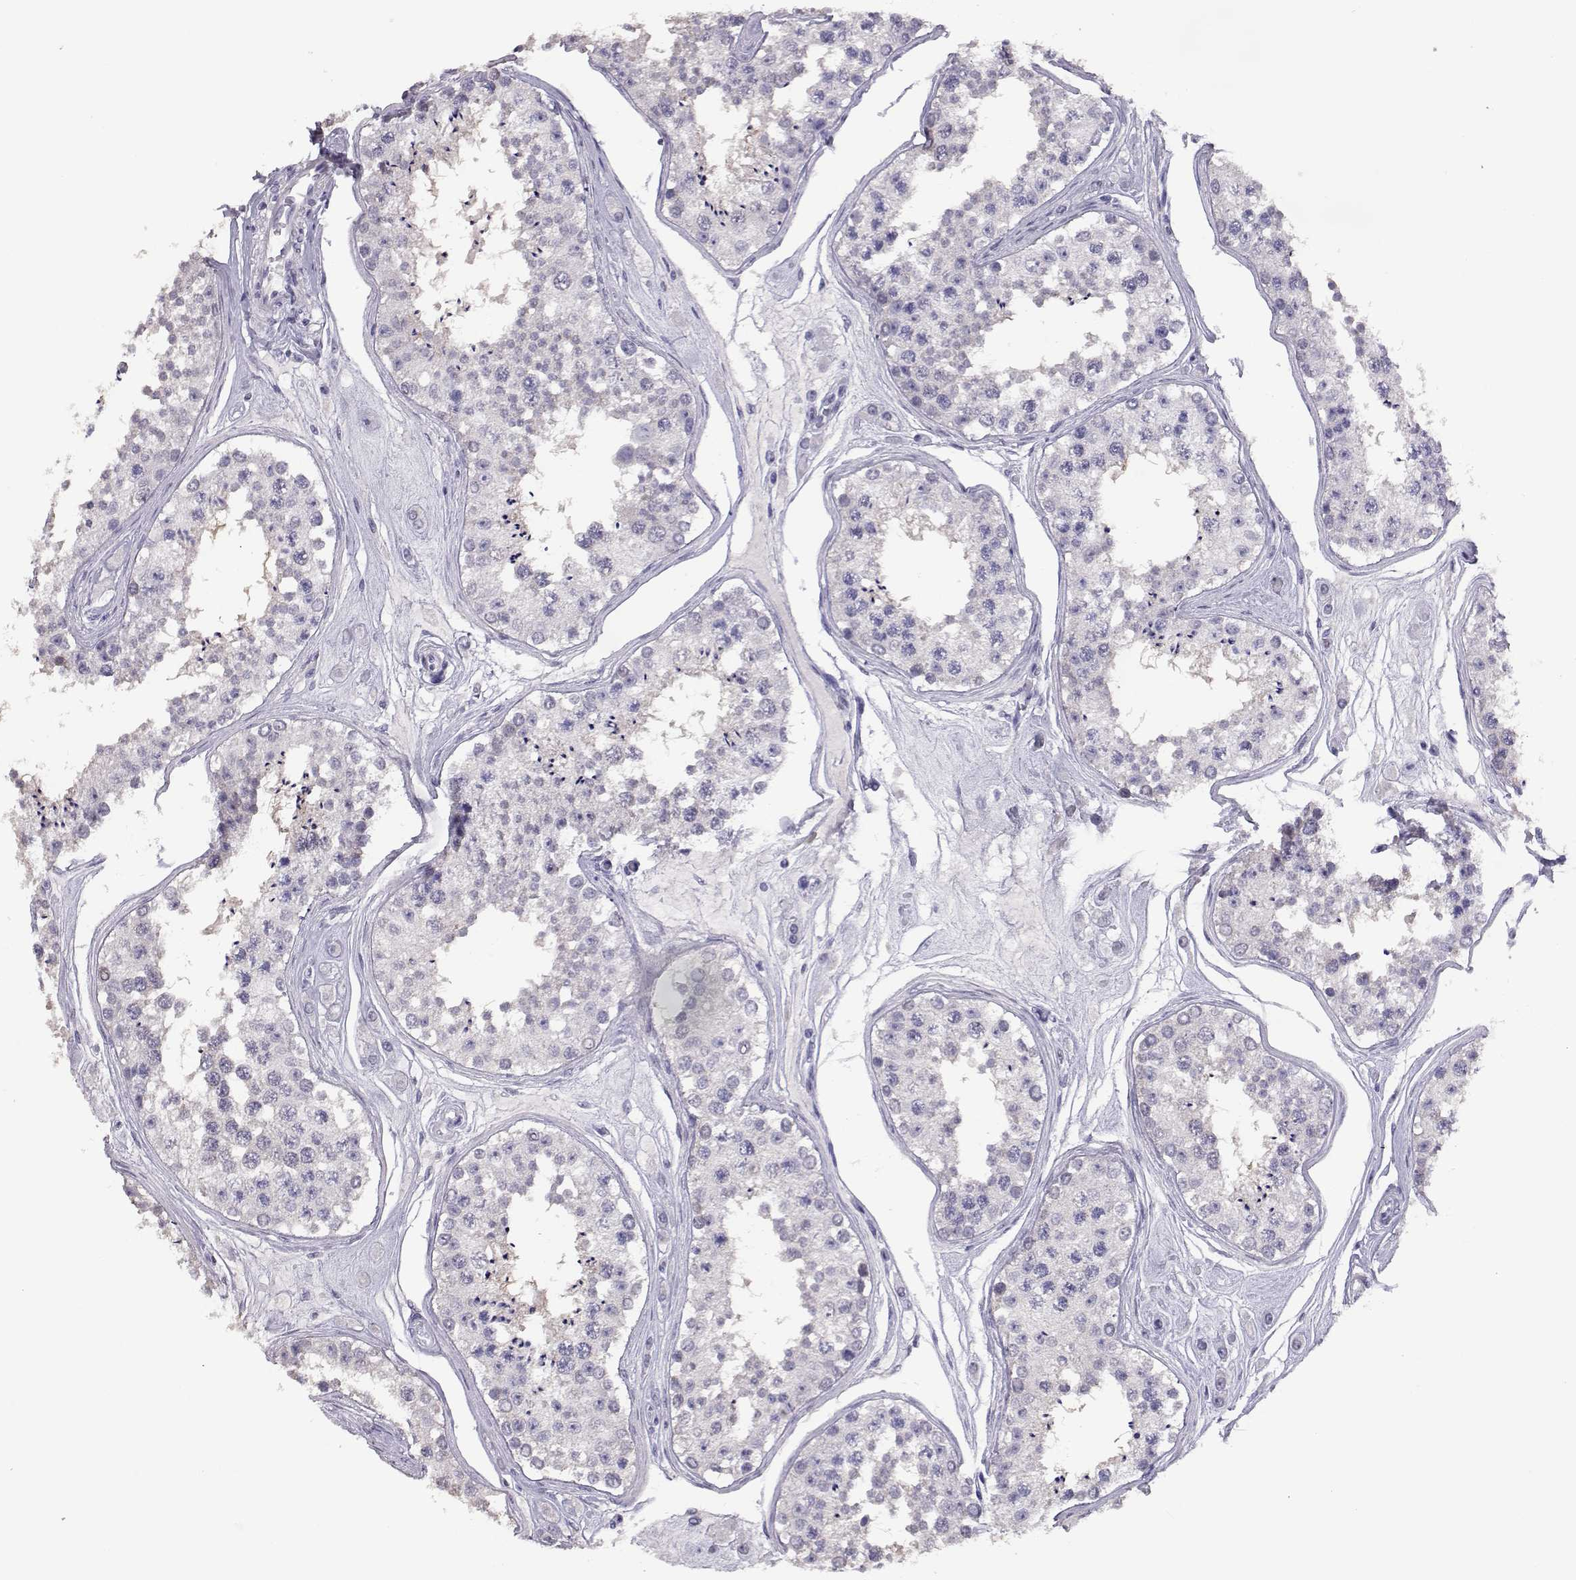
{"staining": {"intensity": "weak", "quantity": "<25%", "location": "cytoplasmic/membranous"}, "tissue": "testis", "cell_type": "Cells in seminiferous ducts", "image_type": "normal", "snomed": [{"axis": "morphology", "description": "Normal tissue, NOS"}, {"axis": "topography", "description": "Testis"}], "caption": "Immunohistochemistry image of benign testis: testis stained with DAB shows no significant protein expression in cells in seminiferous ducts. (Brightfield microscopy of DAB (3,3'-diaminobenzidine) immunohistochemistry at high magnification).", "gene": "PMCH", "patient": {"sex": "male", "age": 25}}